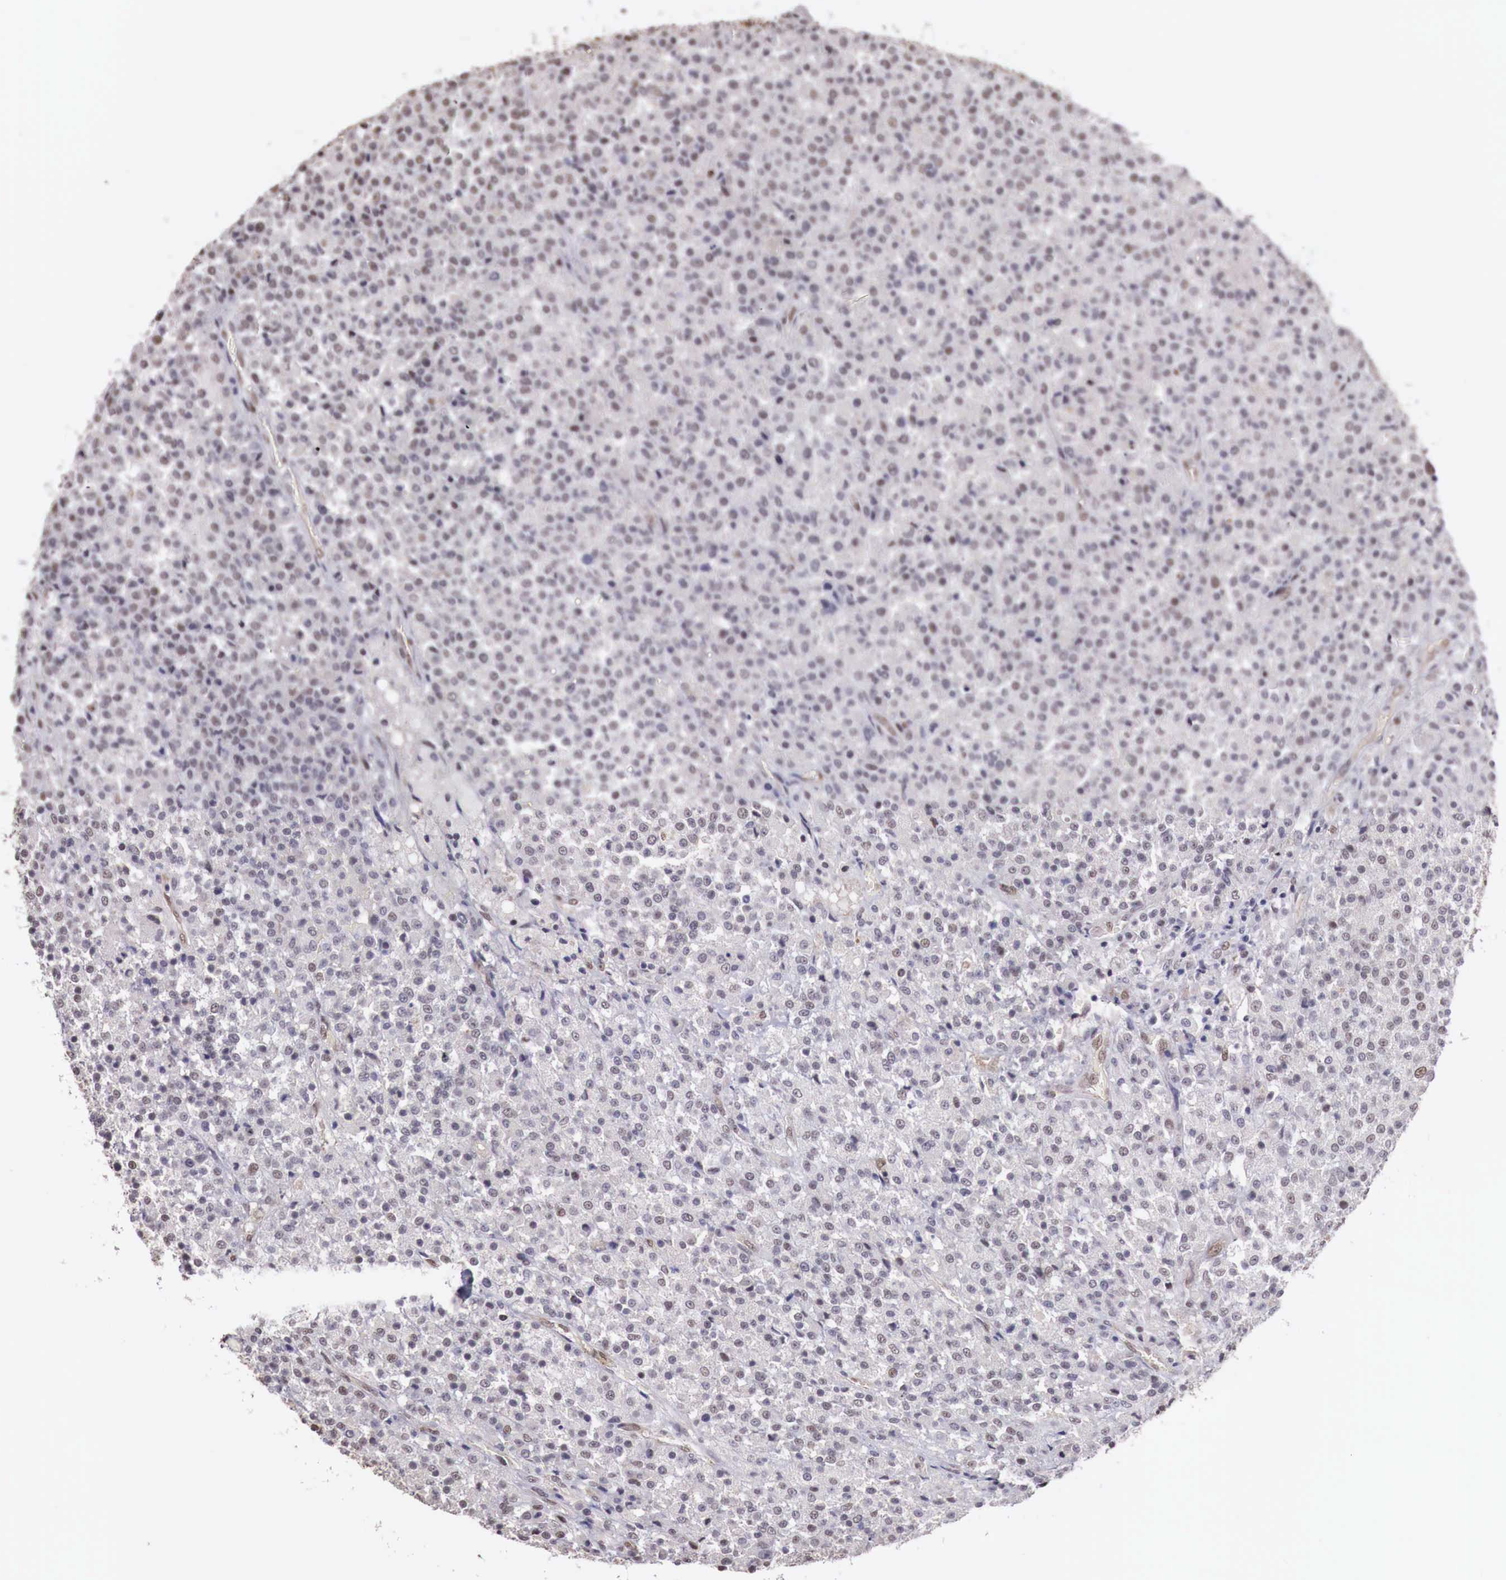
{"staining": {"intensity": "weak", "quantity": "<25%", "location": "nuclear"}, "tissue": "testis cancer", "cell_type": "Tumor cells", "image_type": "cancer", "snomed": [{"axis": "morphology", "description": "Seminoma, NOS"}, {"axis": "topography", "description": "Testis"}], "caption": "Protein analysis of testis seminoma demonstrates no significant expression in tumor cells.", "gene": "FOXP2", "patient": {"sex": "male", "age": 59}}